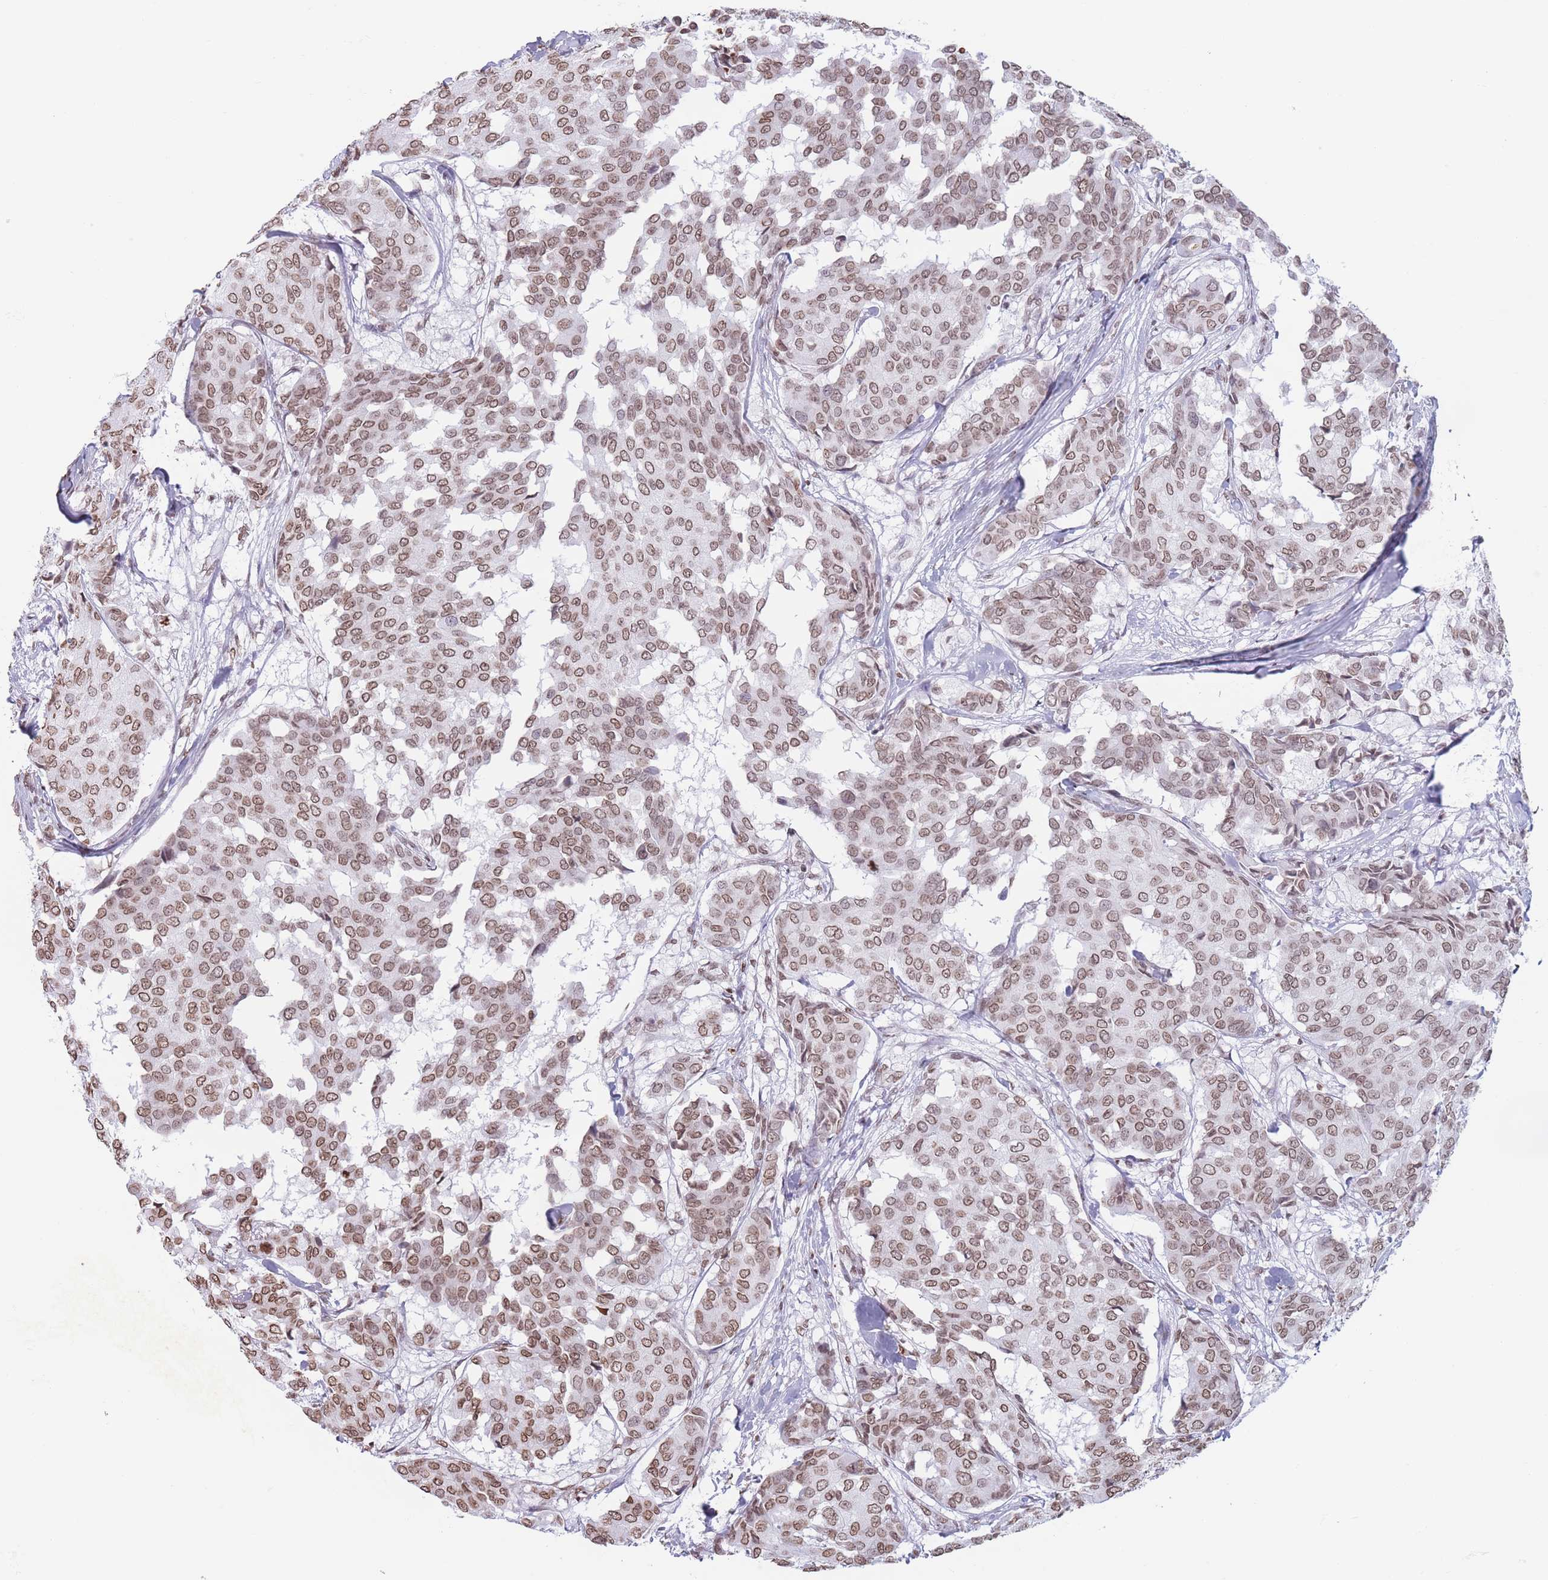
{"staining": {"intensity": "moderate", "quantity": ">75%", "location": "nuclear"}, "tissue": "breast cancer", "cell_type": "Tumor cells", "image_type": "cancer", "snomed": [{"axis": "morphology", "description": "Duct carcinoma"}, {"axis": "topography", "description": "Breast"}], "caption": "IHC of breast cancer (intraductal carcinoma) reveals medium levels of moderate nuclear expression in approximately >75% of tumor cells.", "gene": "RYK", "patient": {"sex": "female", "age": 75}}